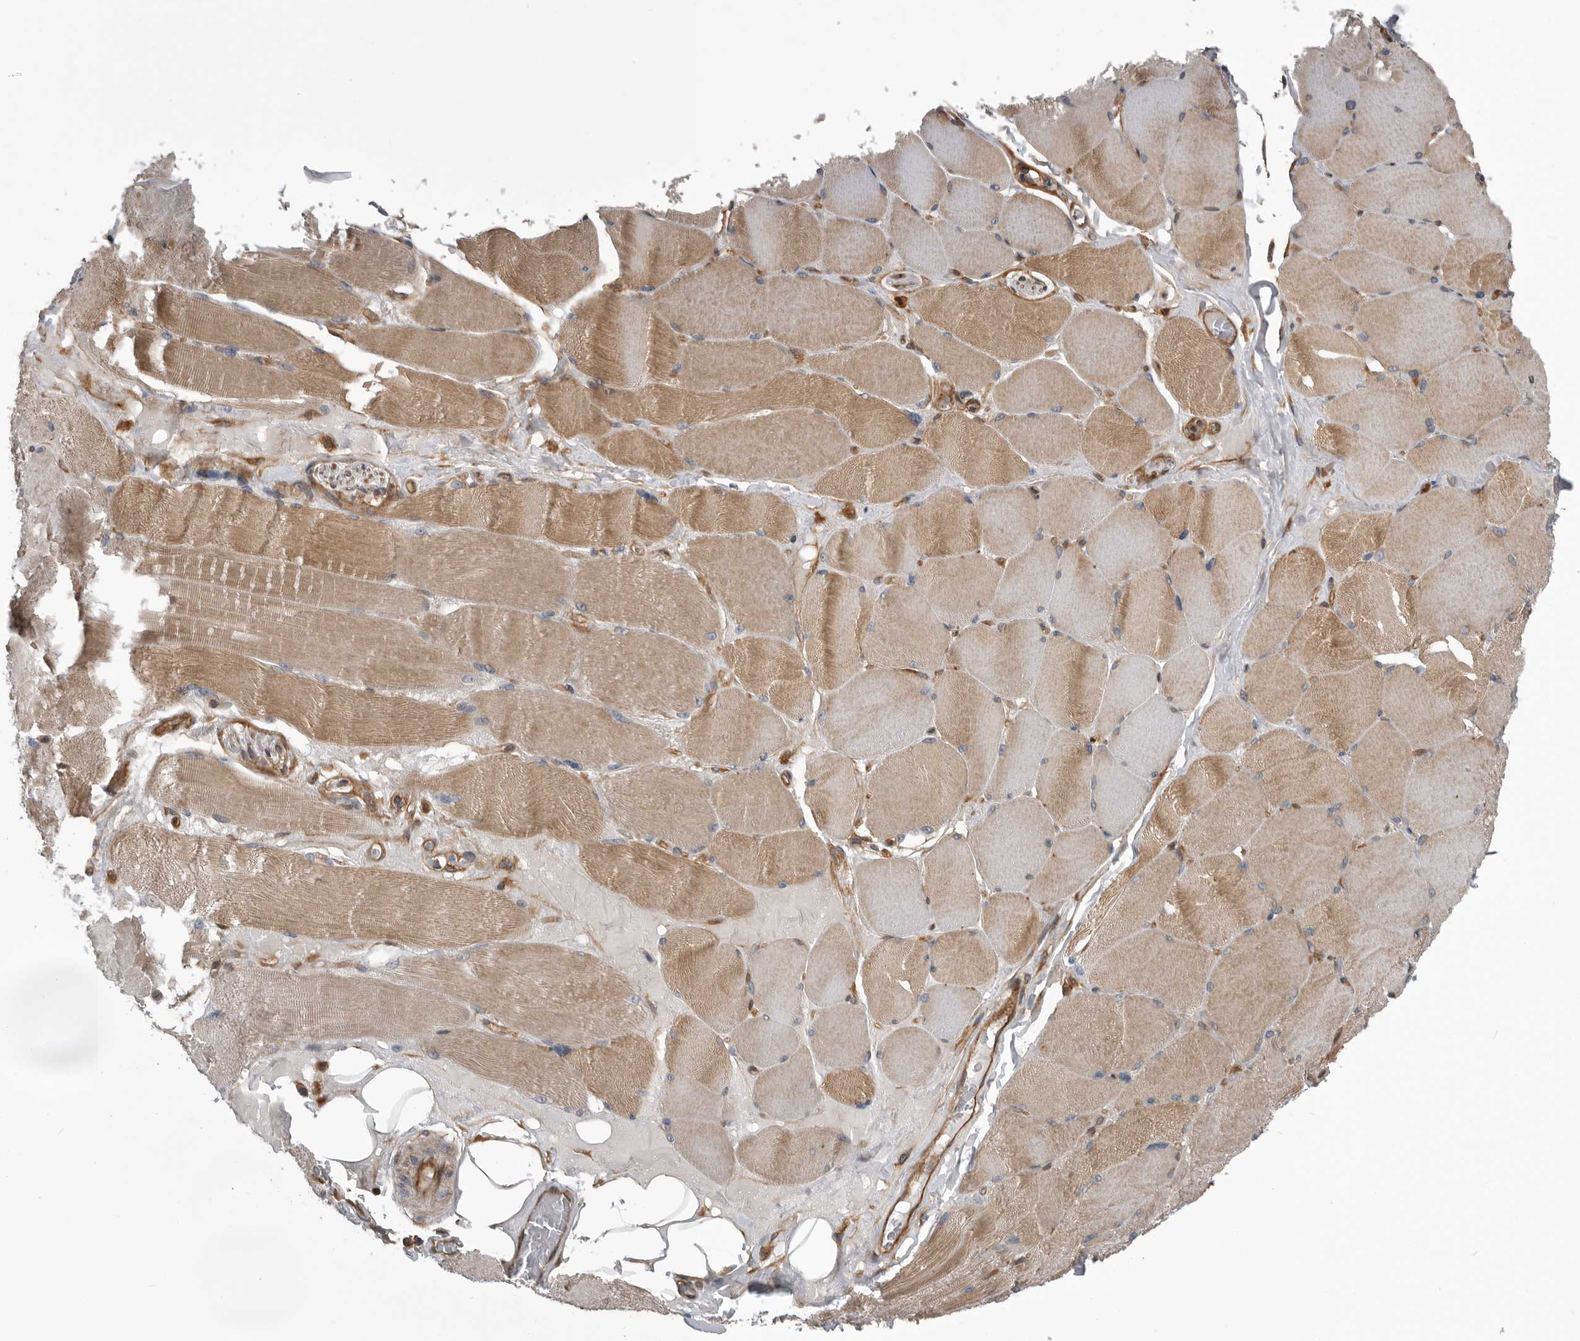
{"staining": {"intensity": "moderate", "quantity": ">75%", "location": "cytoplasmic/membranous"}, "tissue": "skeletal muscle", "cell_type": "Myocytes", "image_type": "normal", "snomed": [{"axis": "morphology", "description": "Normal tissue, NOS"}, {"axis": "topography", "description": "Skin"}, {"axis": "topography", "description": "Skeletal muscle"}], "caption": "Immunohistochemical staining of benign skeletal muscle displays medium levels of moderate cytoplasmic/membranous expression in approximately >75% of myocytes.", "gene": "RAB3GAP2", "patient": {"sex": "male", "age": 83}}